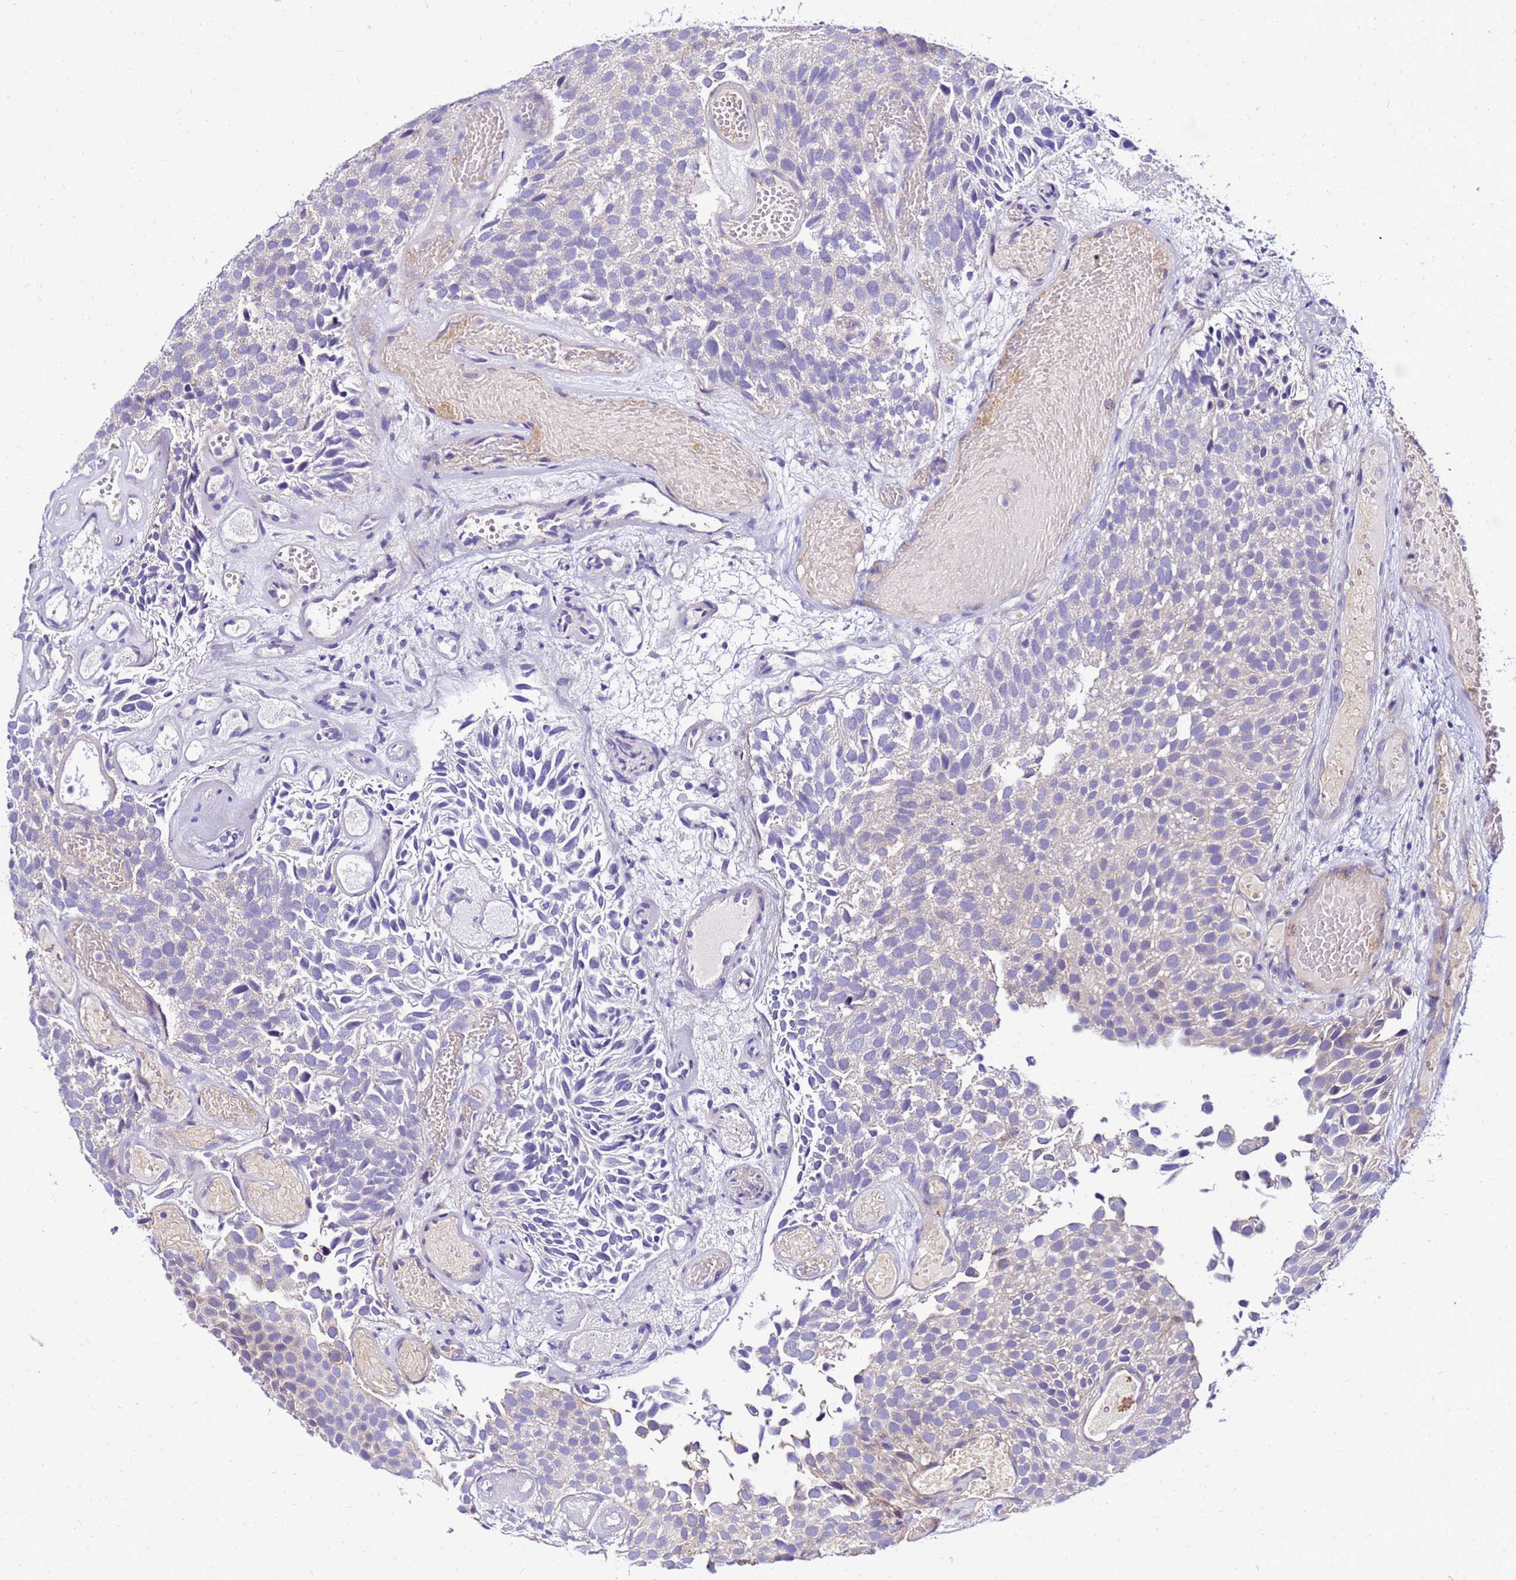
{"staining": {"intensity": "negative", "quantity": "none", "location": "none"}, "tissue": "urothelial cancer", "cell_type": "Tumor cells", "image_type": "cancer", "snomed": [{"axis": "morphology", "description": "Urothelial carcinoma, Low grade"}, {"axis": "topography", "description": "Urinary bladder"}], "caption": "This is an immunohistochemistry (IHC) image of urothelial carcinoma (low-grade). There is no positivity in tumor cells.", "gene": "HERC5", "patient": {"sex": "male", "age": 89}}